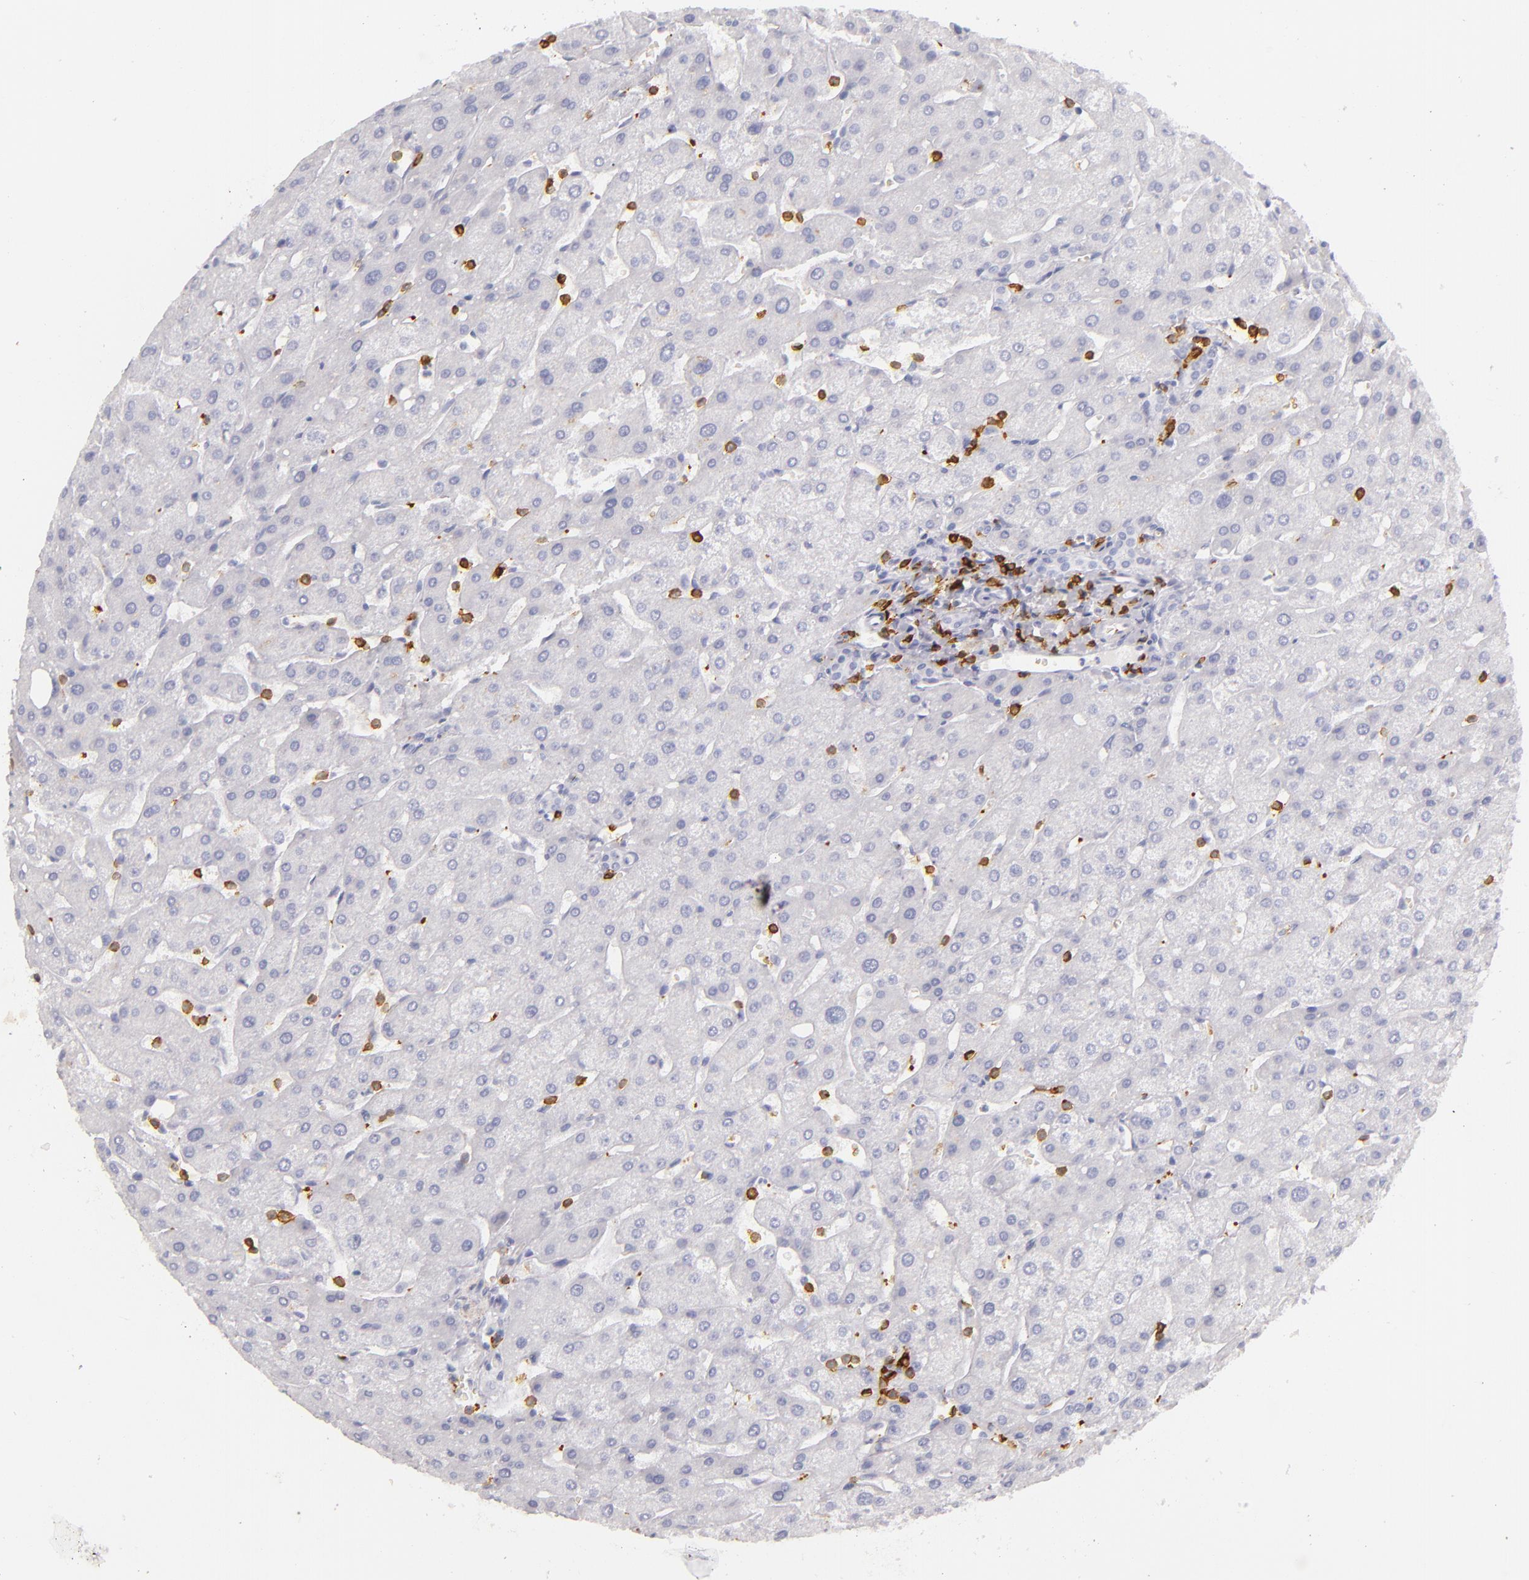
{"staining": {"intensity": "negative", "quantity": "none", "location": "none"}, "tissue": "liver", "cell_type": "Cholangiocytes", "image_type": "normal", "snomed": [{"axis": "morphology", "description": "Normal tissue, NOS"}, {"axis": "topography", "description": "Liver"}], "caption": "Liver was stained to show a protein in brown. There is no significant expression in cholangiocytes. The staining was performed using DAB (3,3'-diaminobenzidine) to visualize the protein expression in brown, while the nuclei were stained in blue with hematoxylin (Magnification: 20x).", "gene": "LAT", "patient": {"sex": "male", "age": 67}}